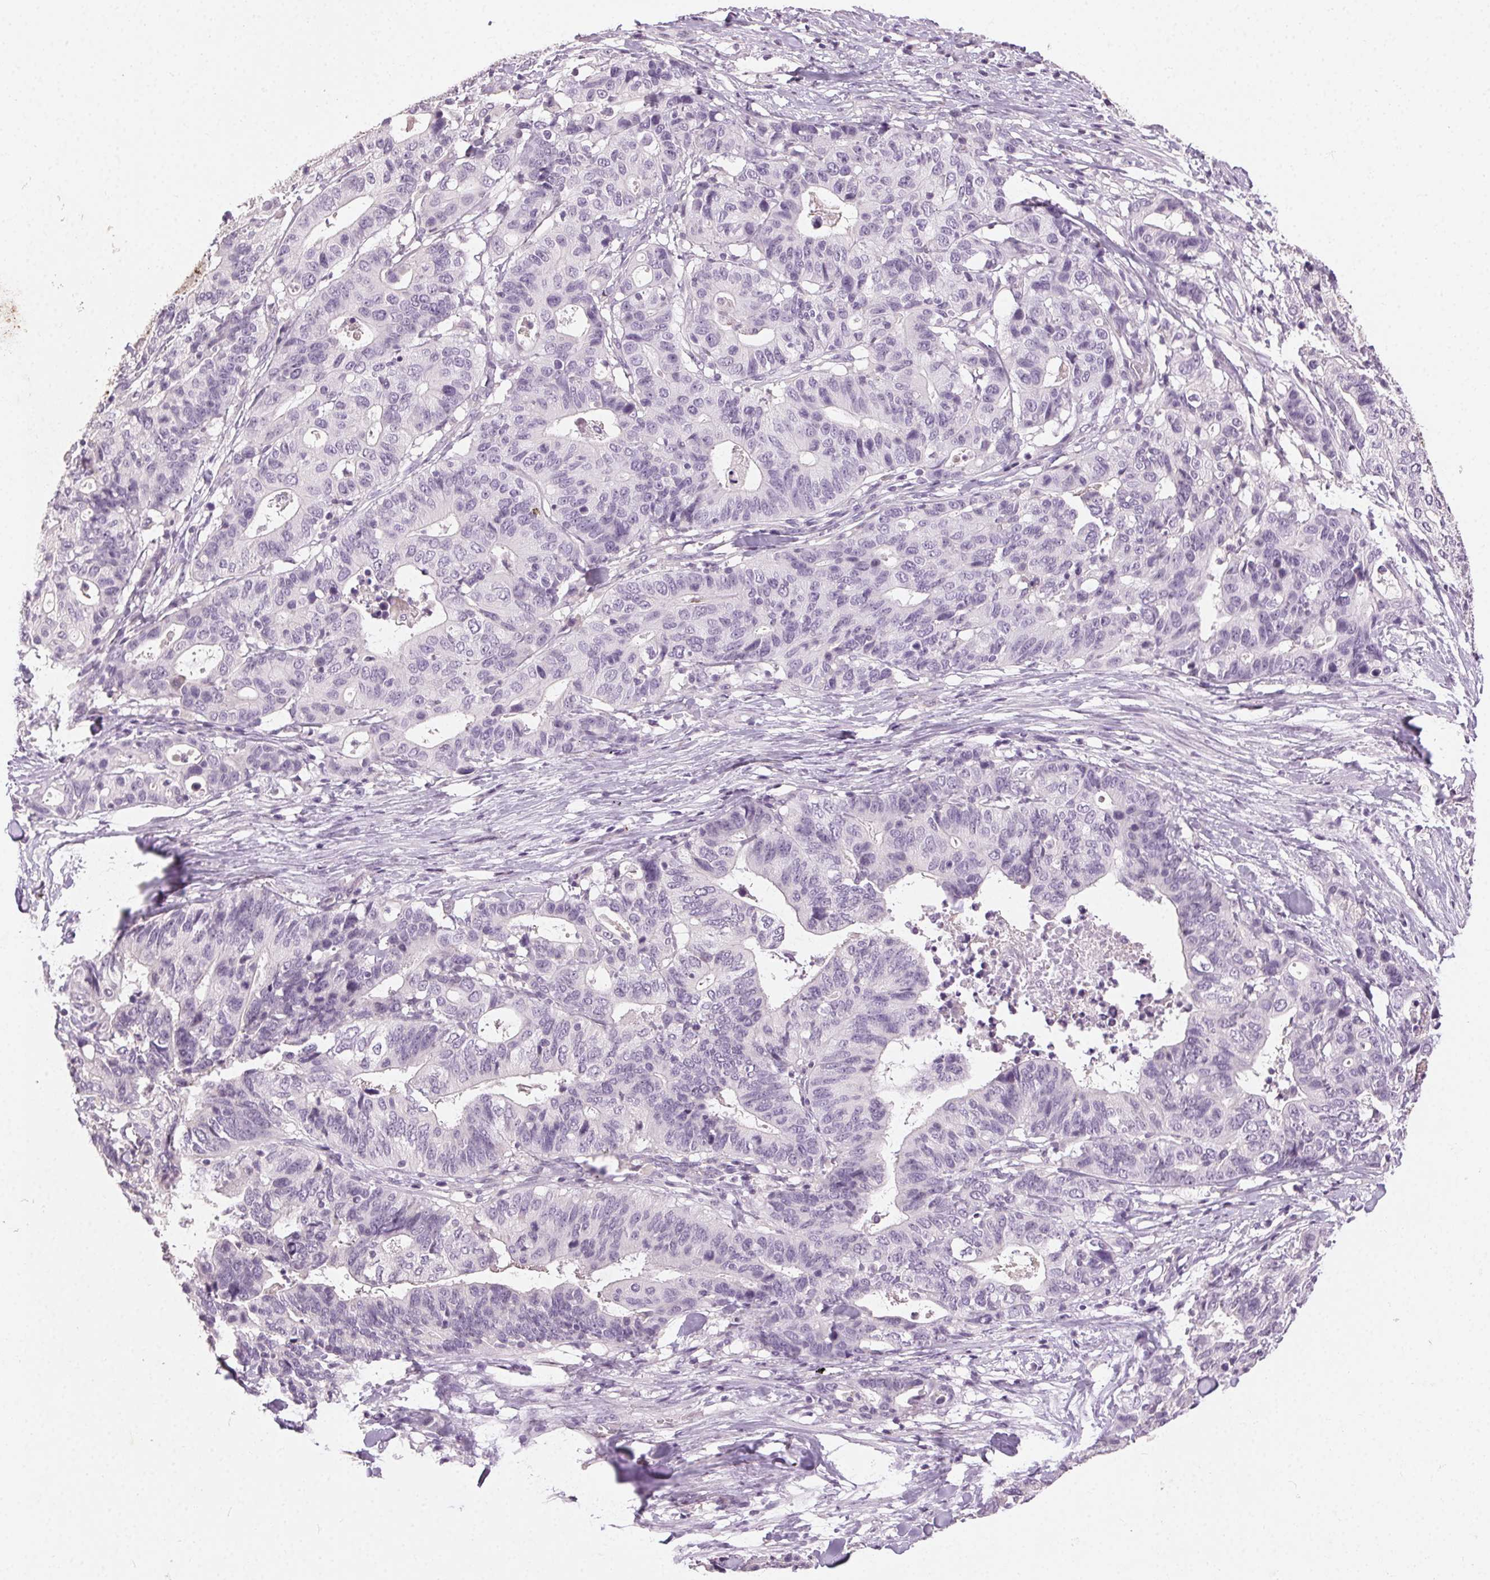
{"staining": {"intensity": "negative", "quantity": "none", "location": "none"}, "tissue": "stomach cancer", "cell_type": "Tumor cells", "image_type": "cancer", "snomed": [{"axis": "morphology", "description": "Adenocarcinoma, NOS"}, {"axis": "topography", "description": "Stomach, upper"}], "caption": "Histopathology image shows no significant protein staining in tumor cells of stomach cancer (adenocarcinoma).", "gene": "CLTRN", "patient": {"sex": "female", "age": 67}}